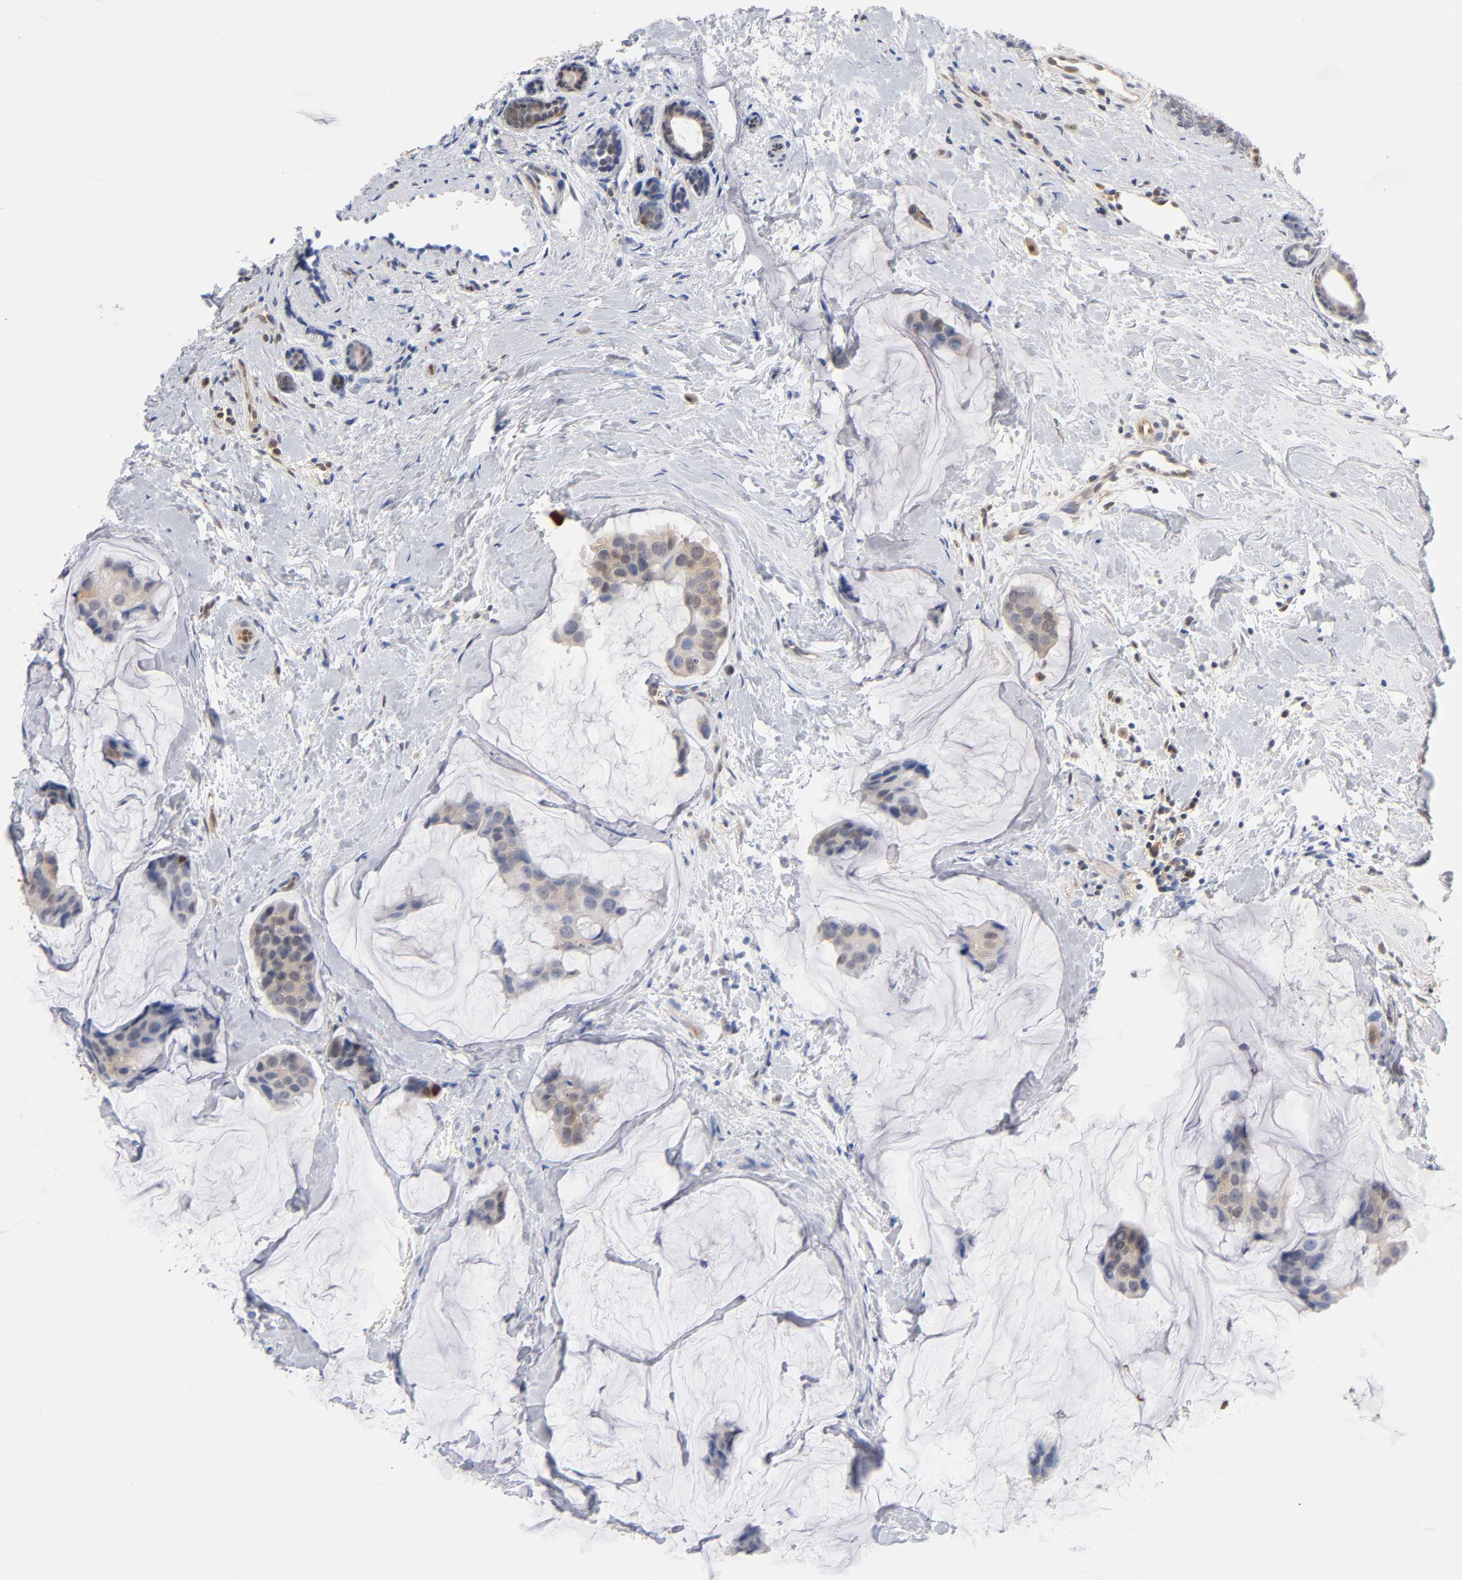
{"staining": {"intensity": "moderate", "quantity": ">75%", "location": "cytoplasmic/membranous"}, "tissue": "breast cancer", "cell_type": "Tumor cells", "image_type": "cancer", "snomed": [{"axis": "morphology", "description": "Normal tissue, NOS"}, {"axis": "morphology", "description": "Duct carcinoma"}, {"axis": "topography", "description": "Breast"}], "caption": "Breast cancer (infiltrating ductal carcinoma) tissue reveals moderate cytoplasmic/membranous expression in approximately >75% of tumor cells", "gene": "DFFB", "patient": {"sex": "female", "age": 50}}